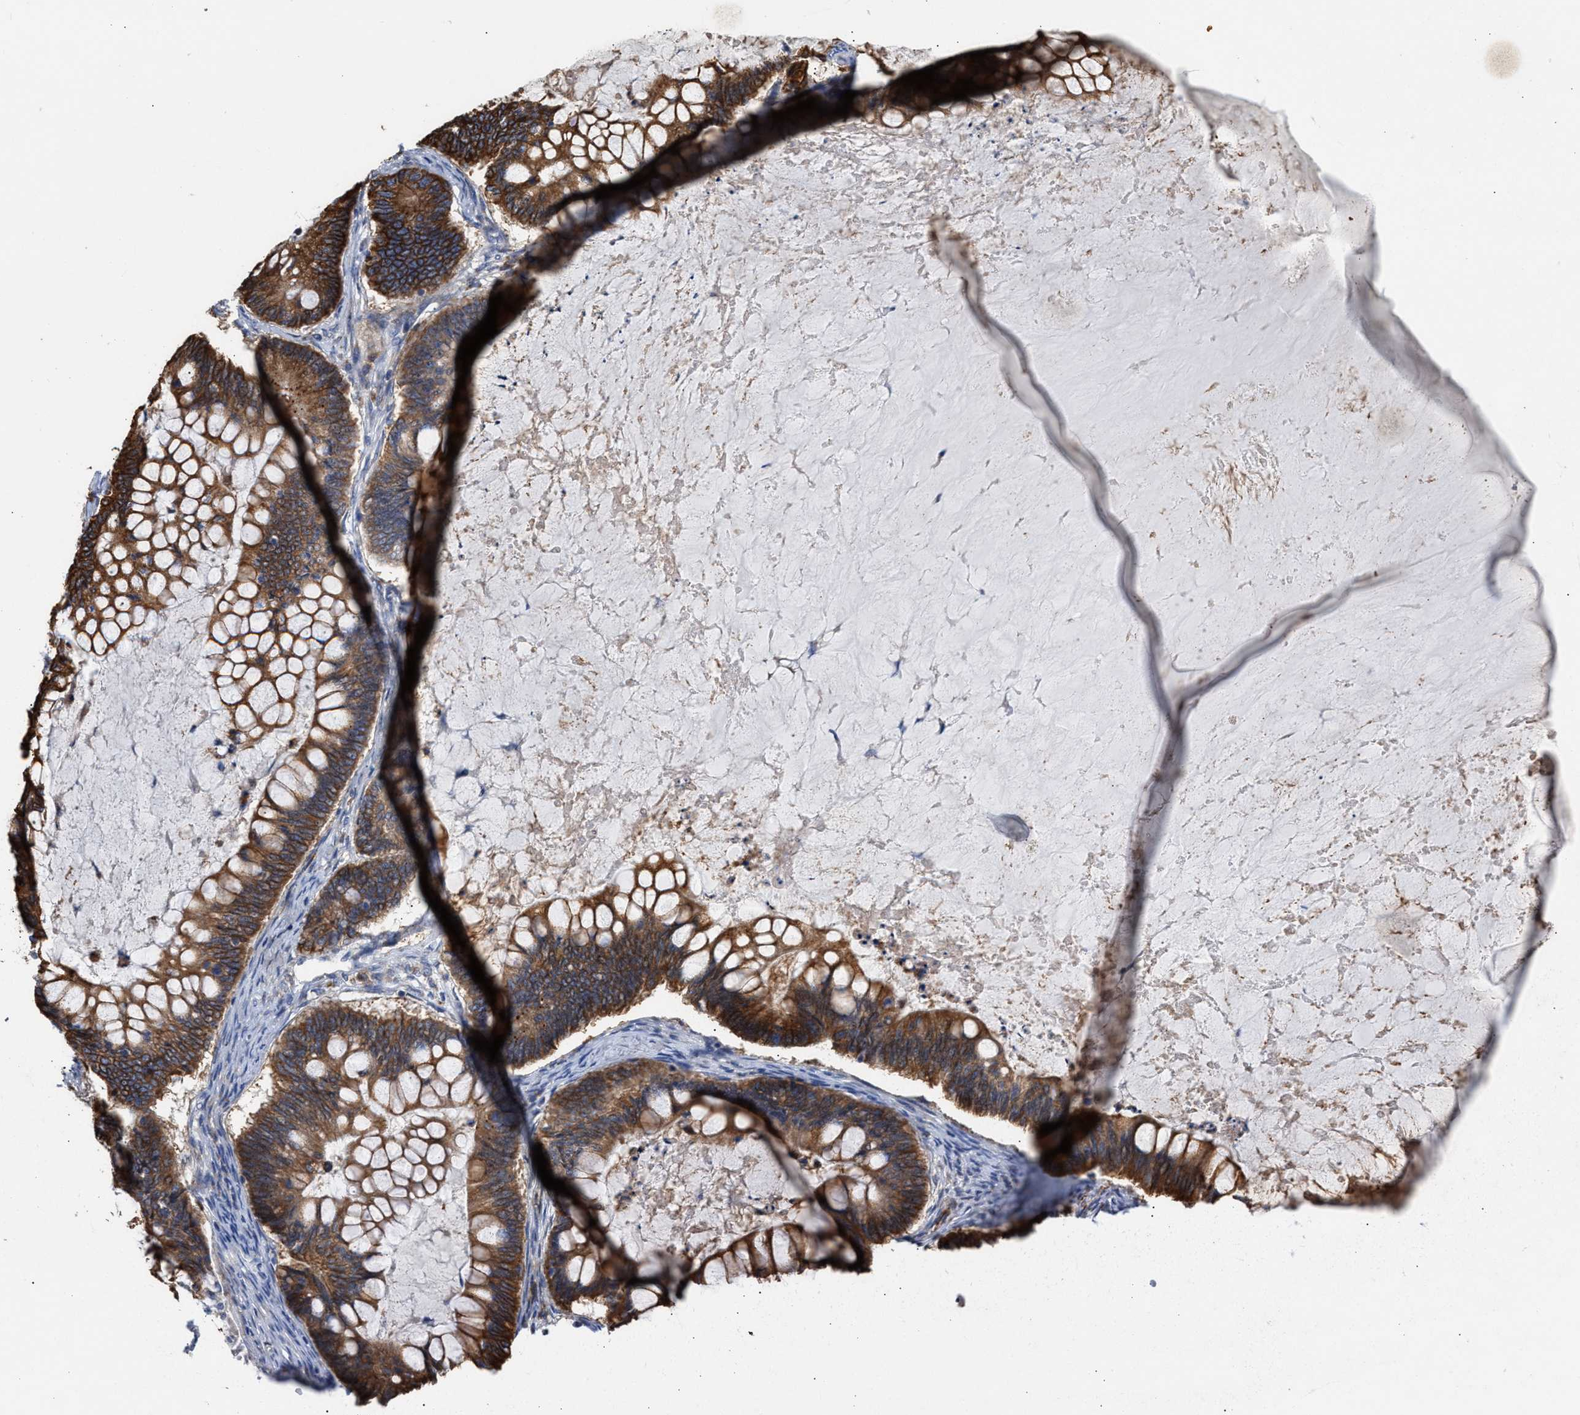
{"staining": {"intensity": "moderate", "quantity": ">75%", "location": "cytoplasmic/membranous"}, "tissue": "ovarian cancer", "cell_type": "Tumor cells", "image_type": "cancer", "snomed": [{"axis": "morphology", "description": "Cystadenocarcinoma, mucinous, NOS"}, {"axis": "topography", "description": "Ovary"}], "caption": "Immunohistochemistry staining of ovarian cancer (mucinous cystadenocarcinoma), which reveals medium levels of moderate cytoplasmic/membranous staining in approximately >75% of tumor cells indicating moderate cytoplasmic/membranous protein expression. The staining was performed using DAB (brown) for protein detection and nuclei were counterstained in hematoxylin (blue).", "gene": "JAG1", "patient": {"sex": "female", "age": 61}}